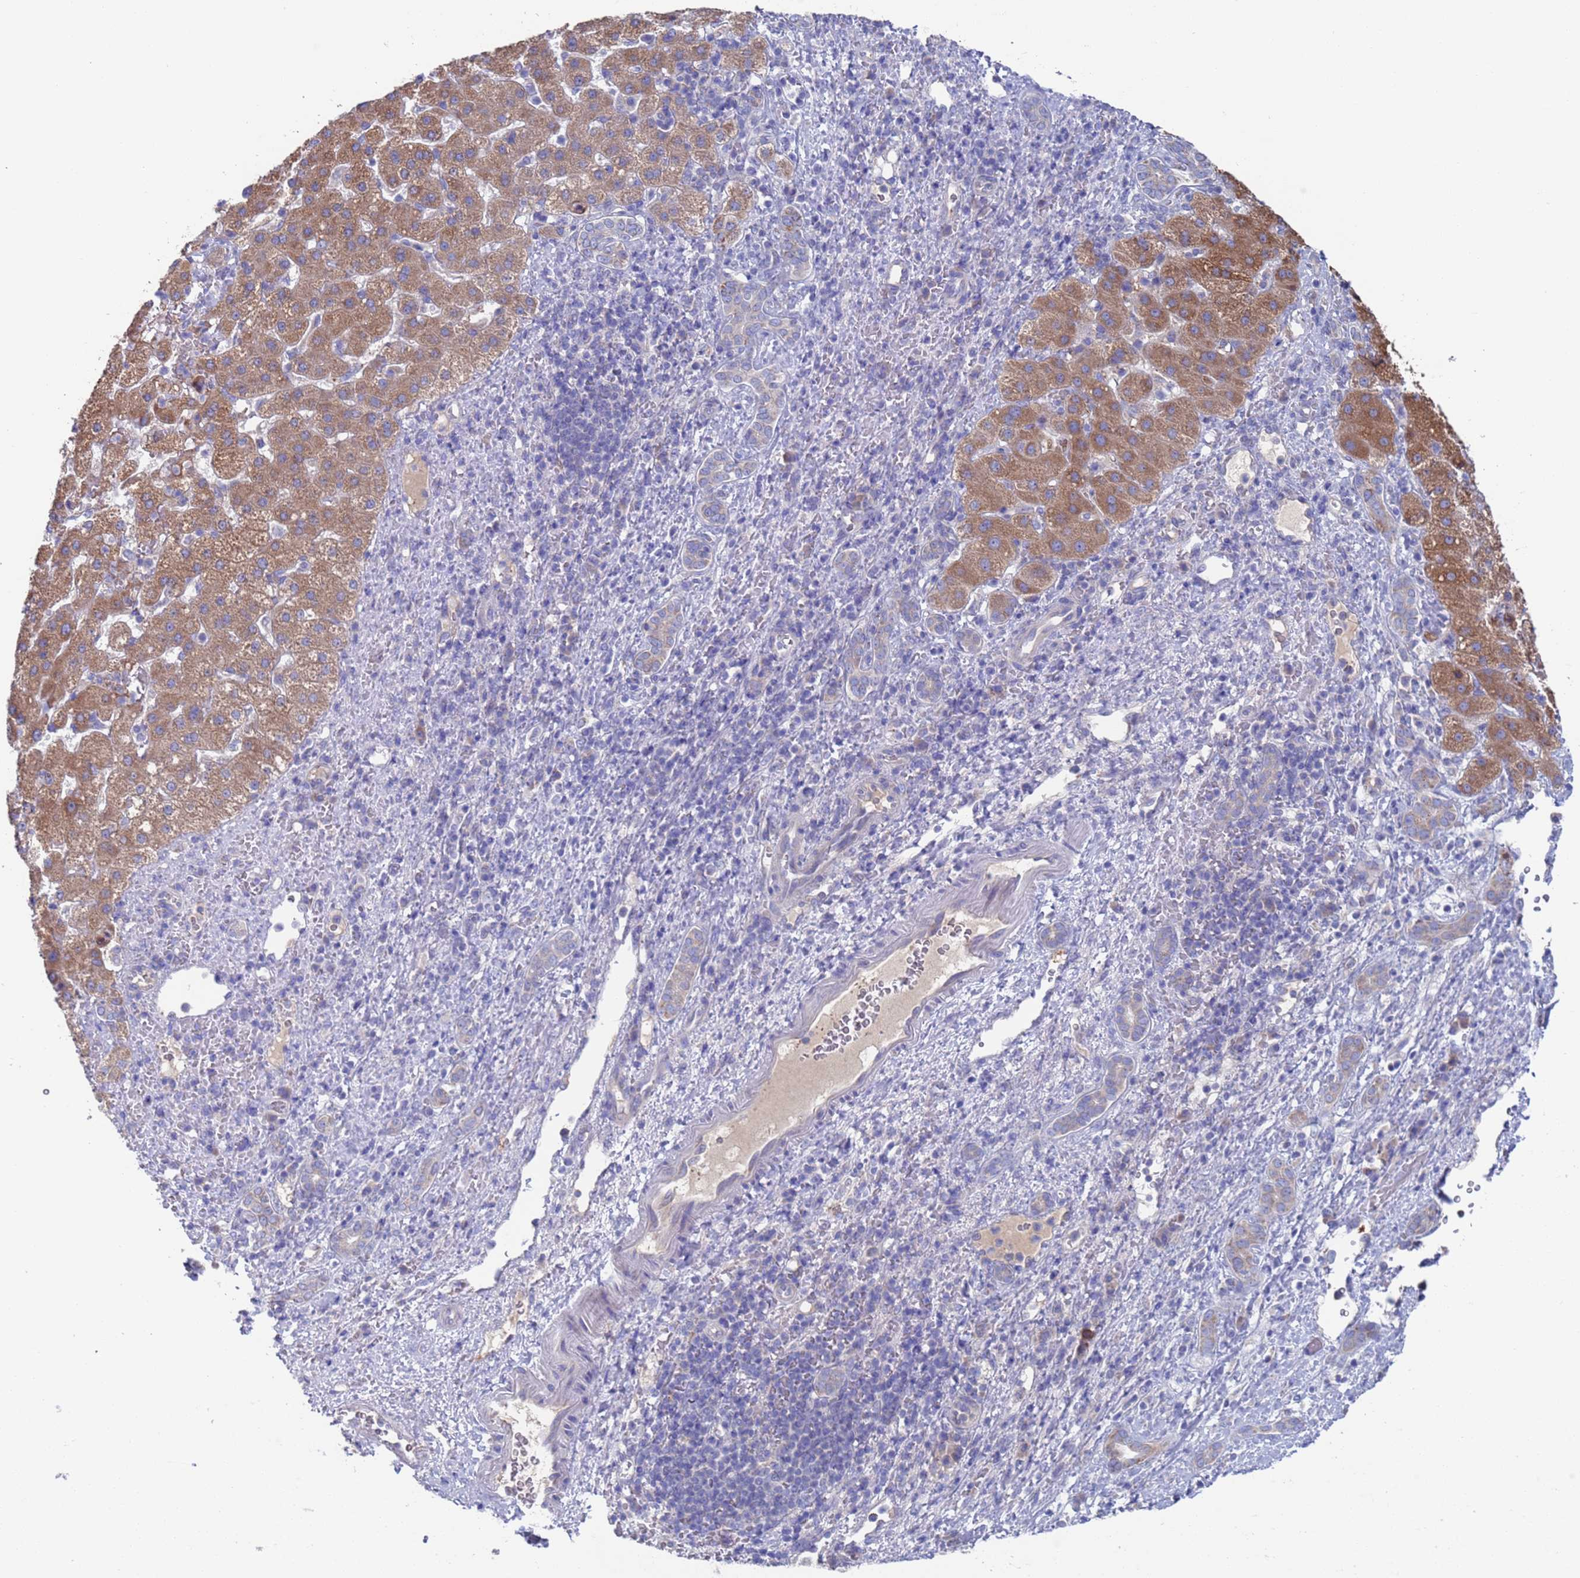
{"staining": {"intensity": "moderate", "quantity": ">75%", "location": "cytoplasmic/membranous"}, "tissue": "liver cancer", "cell_type": "Tumor cells", "image_type": "cancer", "snomed": [{"axis": "morphology", "description": "Normal tissue, NOS"}, {"axis": "morphology", "description": "Carcinoma, Hepatocellular, NOS"}, {"axis": "topography", "description": "Liver"}], "caption": "Immunohistochemistry histopathology image of liver hepatocellular carcinoma stained for a protein (brown), which exhibits medium levels of moderate cytoplasmic/membranous positivity in about >75% of tumor cells.", "gene": "PET117", "patient": {"sex": "male", "age": 57}}